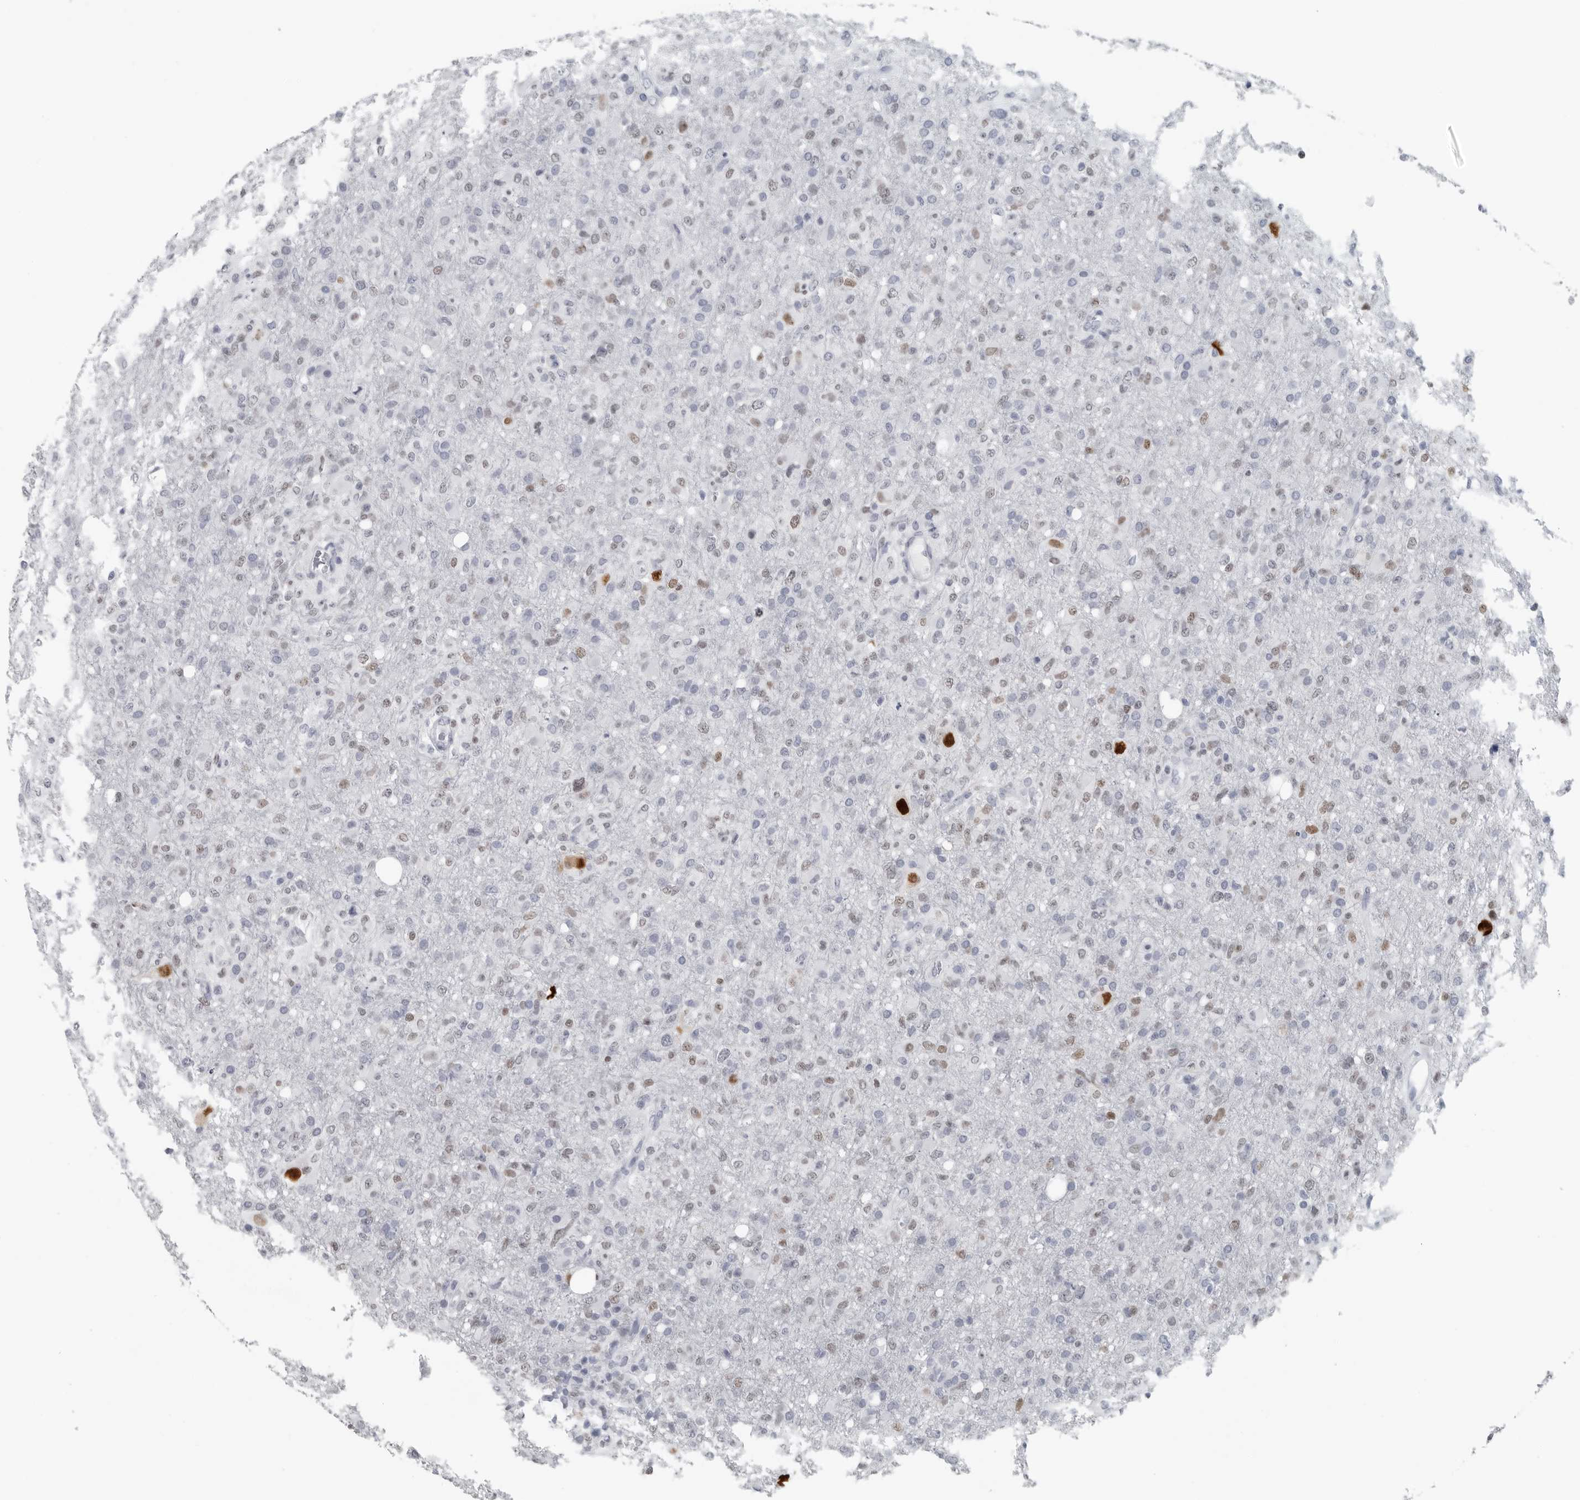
{"staining": {"intensity": "weak", "quantity": "25%-75%", "location": "nuclear"}, "tissue": "glioma", "cell_type": "Tumor cells", "image_type": "cancer", "snomed": [{"axis": "morphology", "description": "Glioma, malignant, High grade"}, {"axis": "topography", "description": "Brain"}], "caption": "Protein analysis of high-grade glioma (malignant) tissue shows weak nuclear expression in approximately 25%-75% of tumor cells.", "gene": "SATB2", "patient": {"sex": "female", "age": 57}}